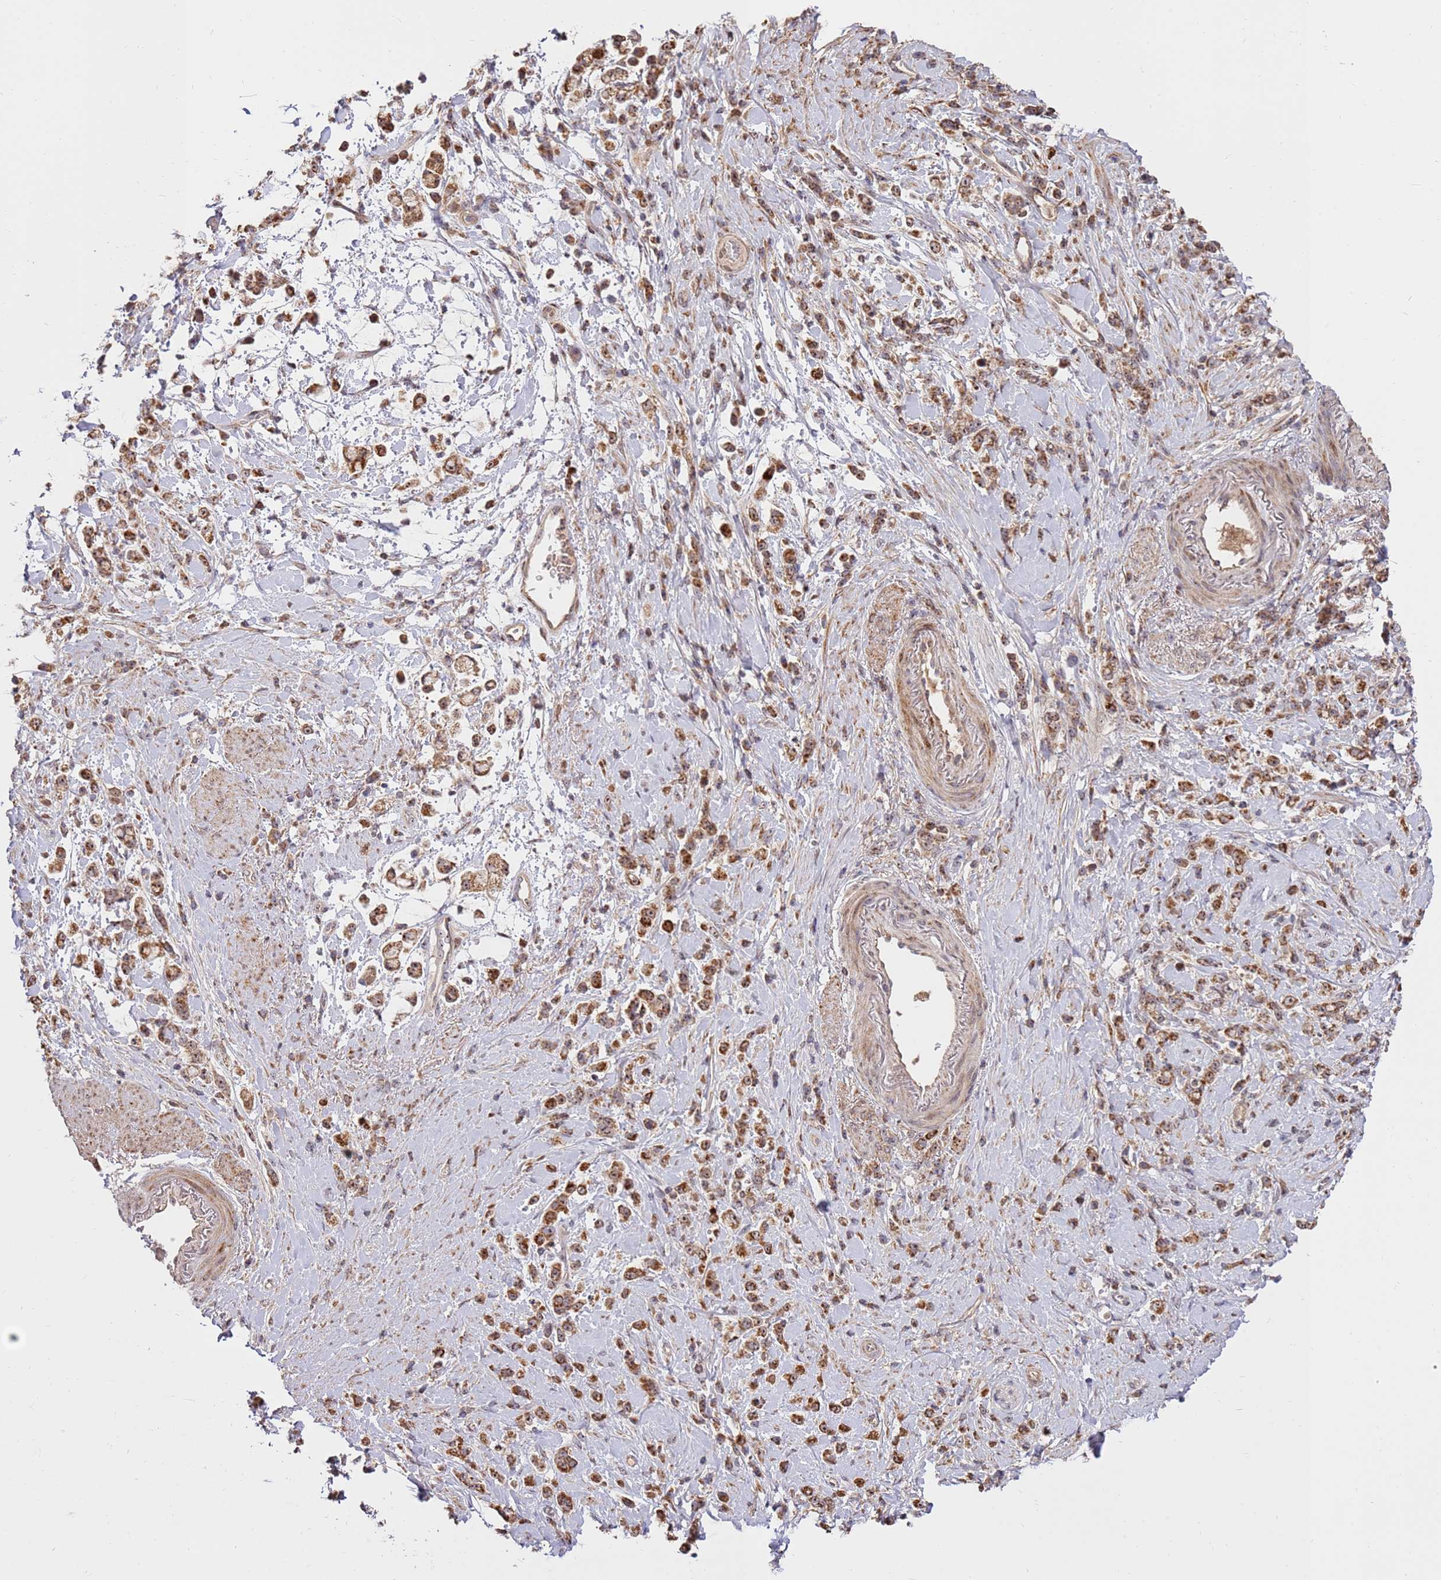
{"staining": {"intensity": "moderate", "quantity": ">75%", "location": "cytoplasmic/membranous,nuclear"}, "tissue": "stomach cancer", "cell_type": "Tumor cells", "image_type": "cancer", "snomed": [{"axis": "morphology", "description": "Adenocarcinoma, NOS"}, {"axis": "topography", "description": "Stomach"}], "caption": "Immunohistochemical staining of stomach cancer reveals medium levels of moderate cytoplasmic/membranous and nuclear staining in approximately >75% of tumor cells.", "gene": "KIF25", "patient": {"sex": "female", "age": 60}}